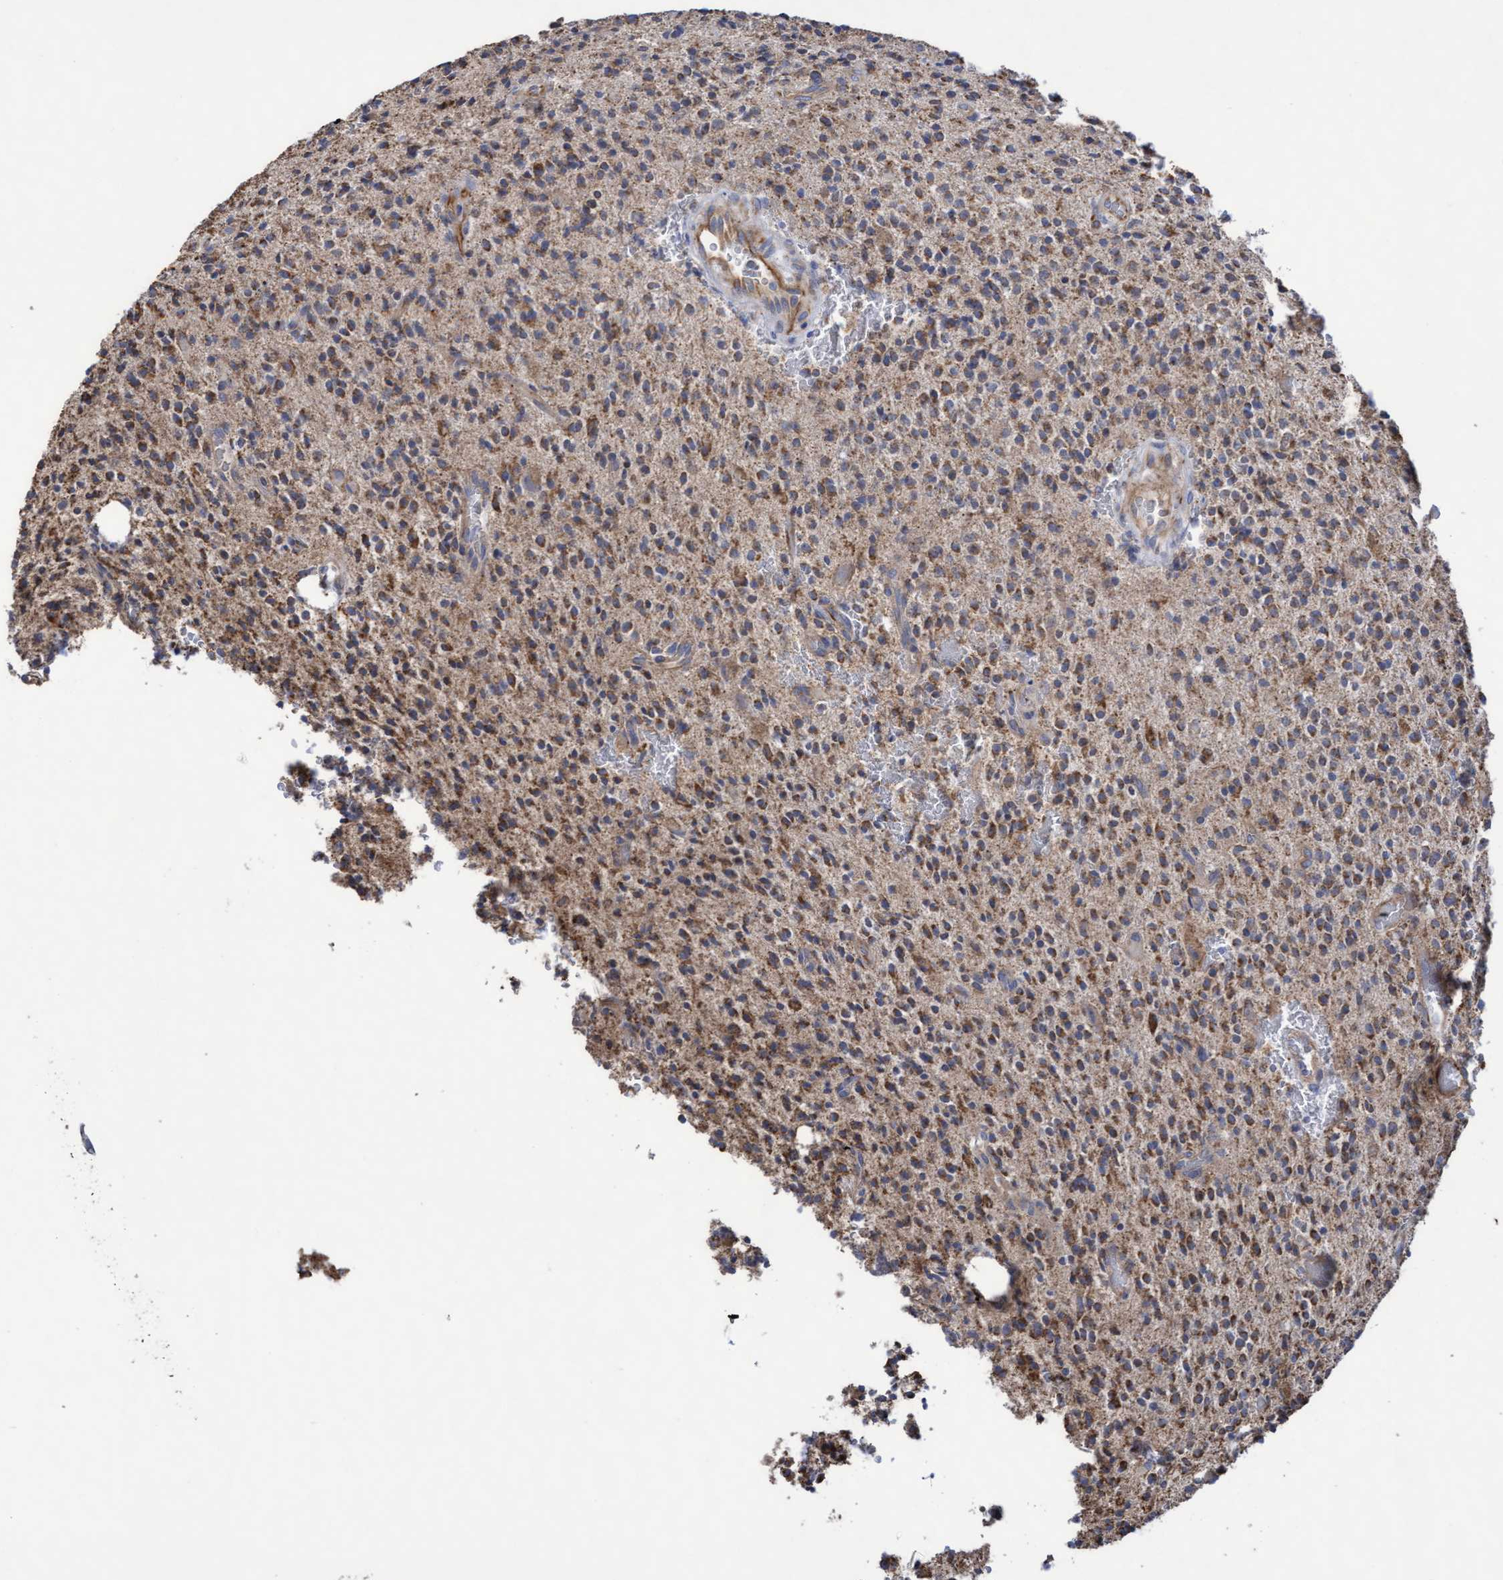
{"staining": {"intensity": "moderate", "quantity": ">75%", "location": "cytoplasmic/membranous"}, "tissue": "glioma", "cell_type": "Tumor cells", "image_type": "cancer", "snomed": [{"axis": "morphology", "description": "Glioma, malignant, High grade"}, {"axis": "topography", "description": "Brain"}], "caption": "Malignant high-grade glioma stained with immunohistochemistry (IHC) exhibits moderate cytoplasmic/membranous expression in about >75% of tumor cells.", "gene": "COBL", "patient": {"sex": "male", "age": 34}}